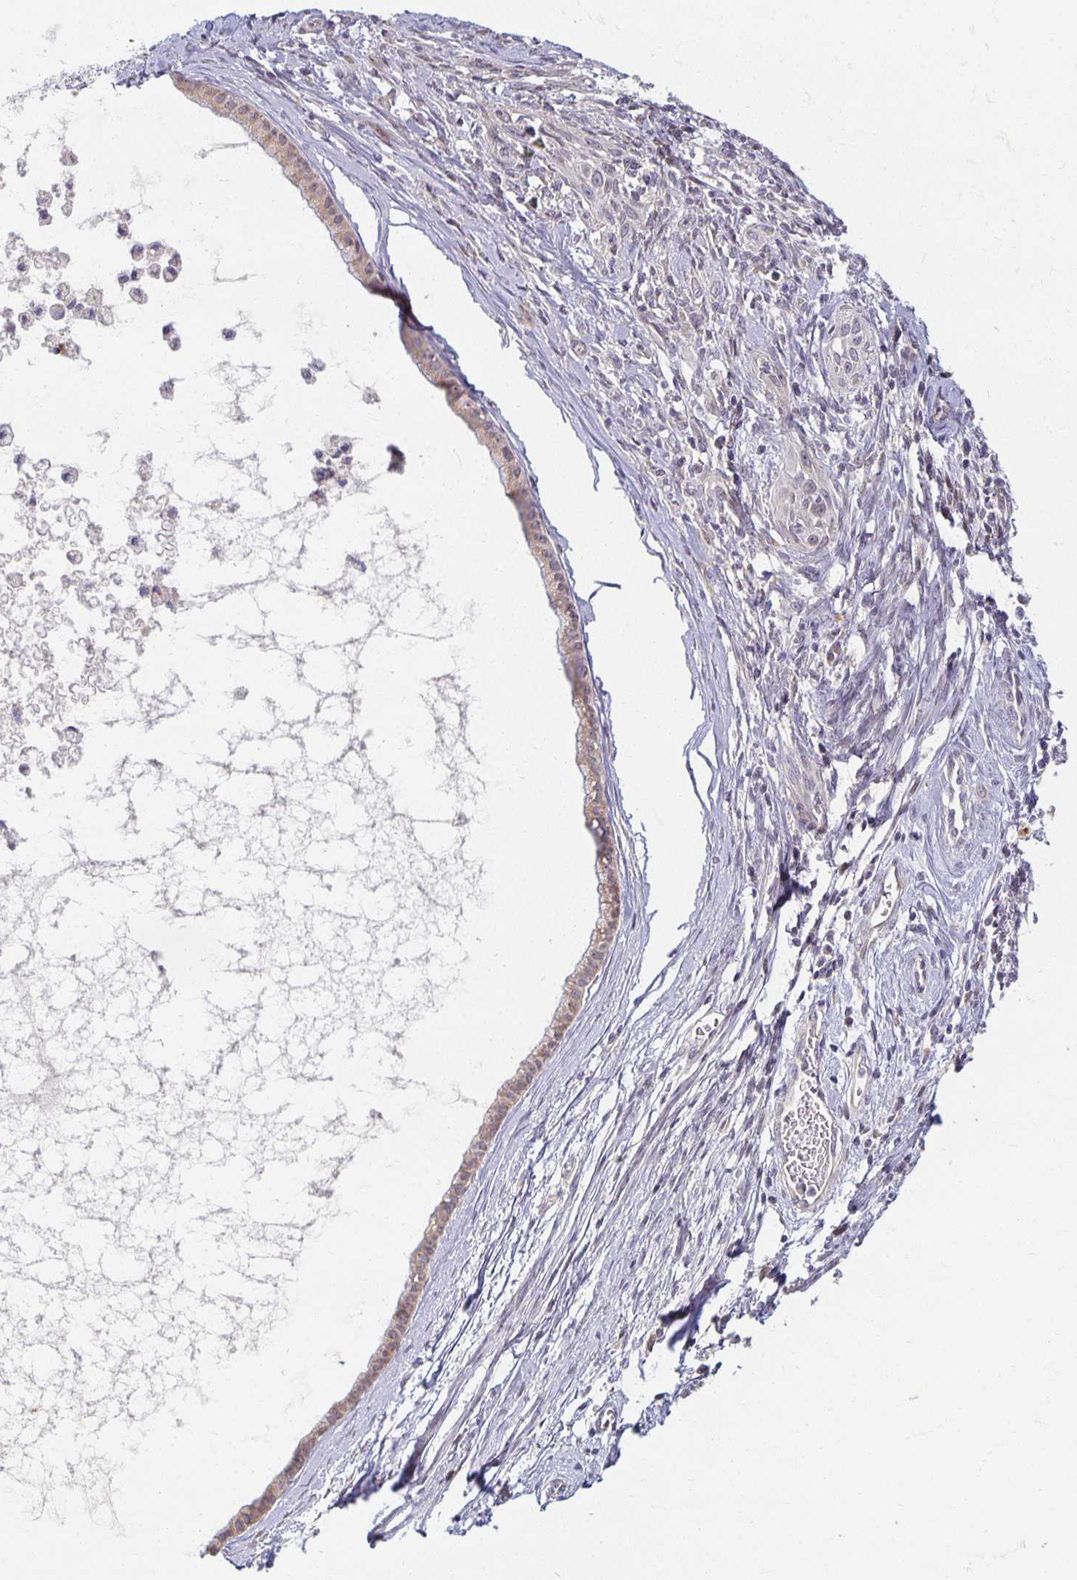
{"staining": {"intensity": "weak", "quantity": "25%-75%", "location": "nuclear"}, "tissue": "cervical cancer", "cell_type": "Tumor cells", "image_type": "cancer", "snomed": [{"axis": "morphology", "description": "Squamous cell carcinoma, NOS"}, {"axis": "topography", "description": "Cervix"}], "caption": "Protein staining shows weak nuclear expression in about 25%-75% of tumor cells in cervical squamous cell carcinoma.", "gene": "EHF", "patient": {"sex": "female", "age": 51}}